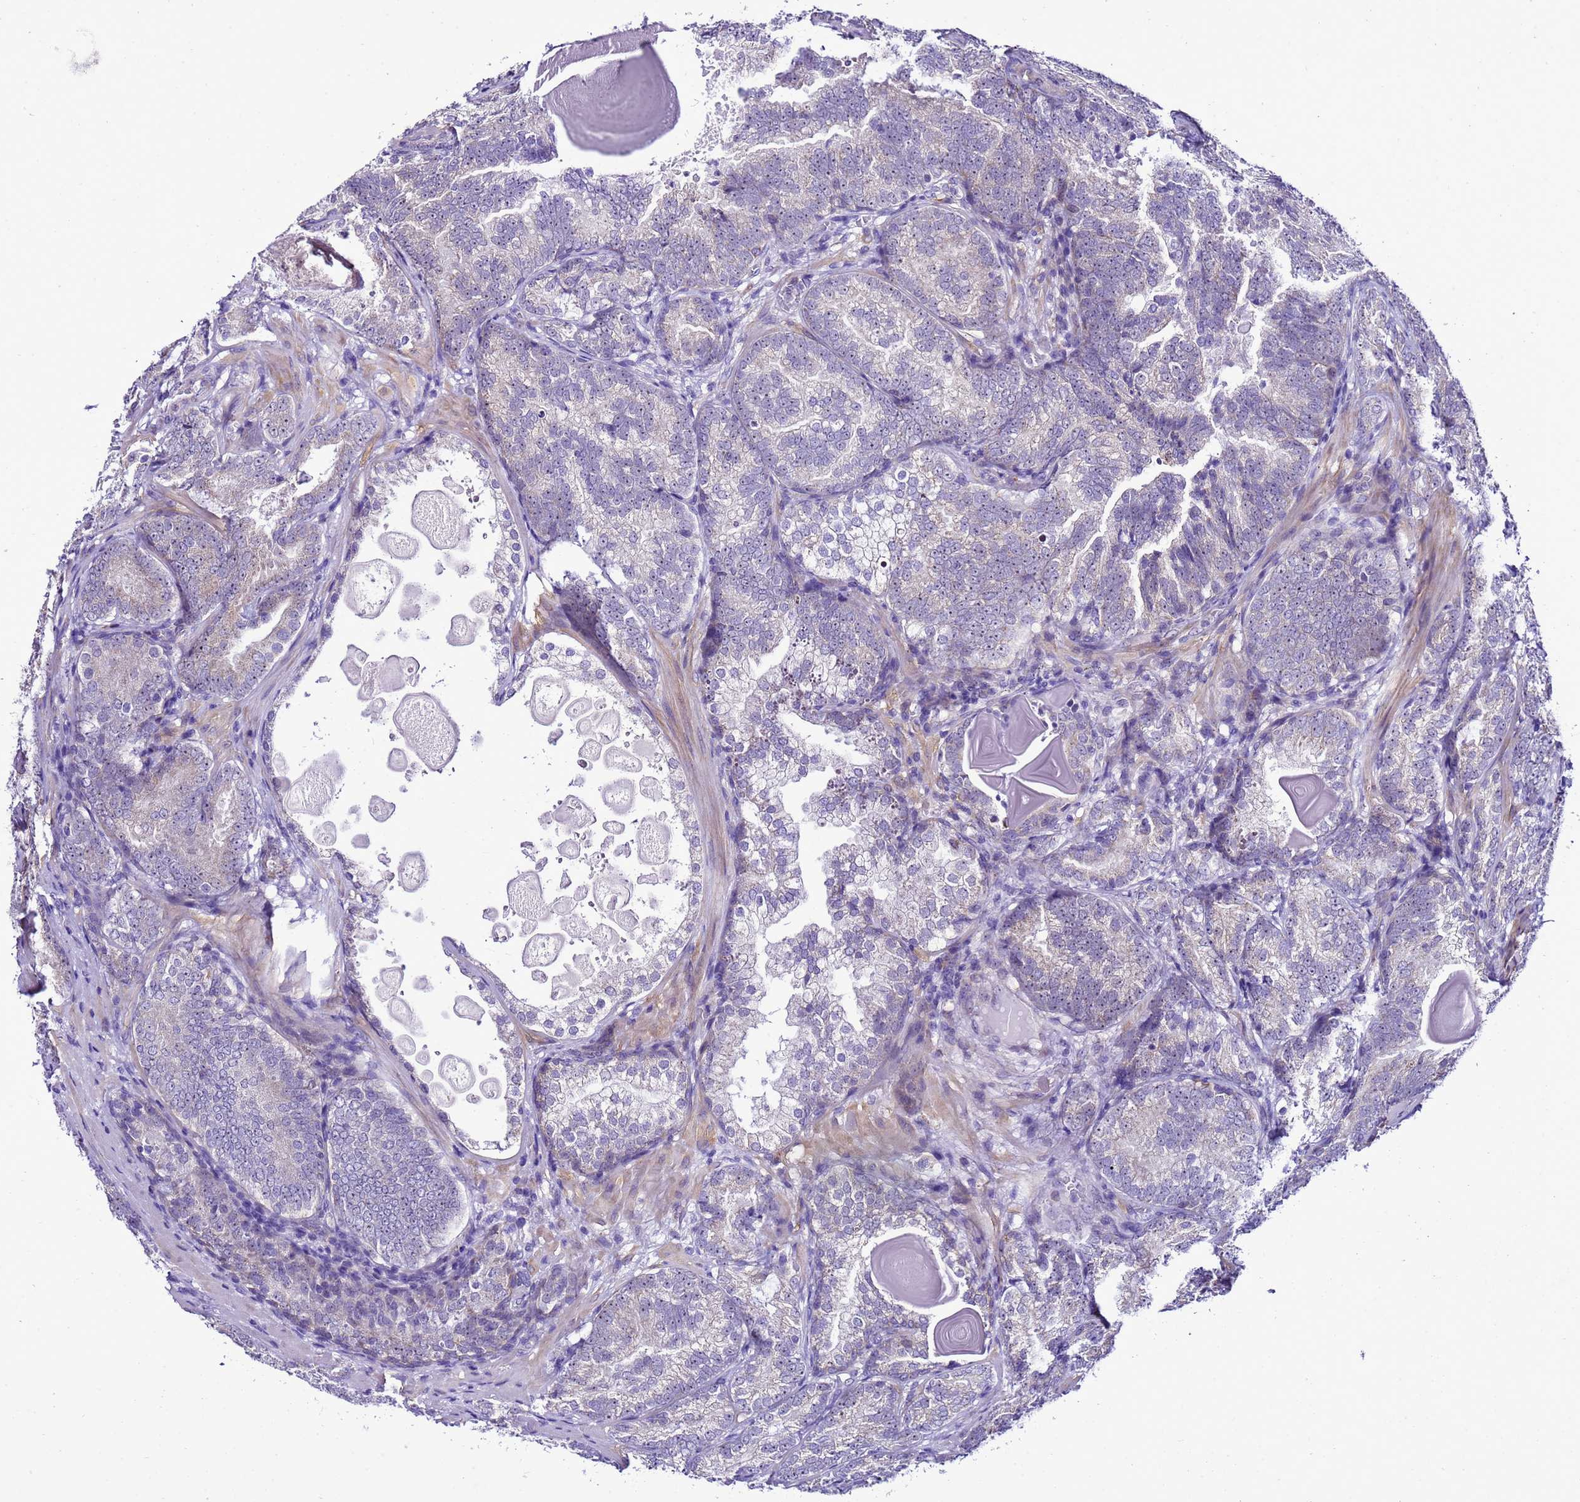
{"staining": {"intensity": "negative", "quantity": "none", "location": "none"}, "tissue": "prostate cancer", "cell_type": "Tumor cells", "image_type": "cancer", "snomed": [{"axis": "morphology", "description": "Adenocarcinoma, High grade"}, {"axis": "topography", "description": "Prostate"}], "caption": "Histopathology image shows no significant protein staining in tumor cells of adenocarcinoma (high-grade) (prostate).", "gene": "DPH6", "patient": {"sex": "male", "age": 66}}